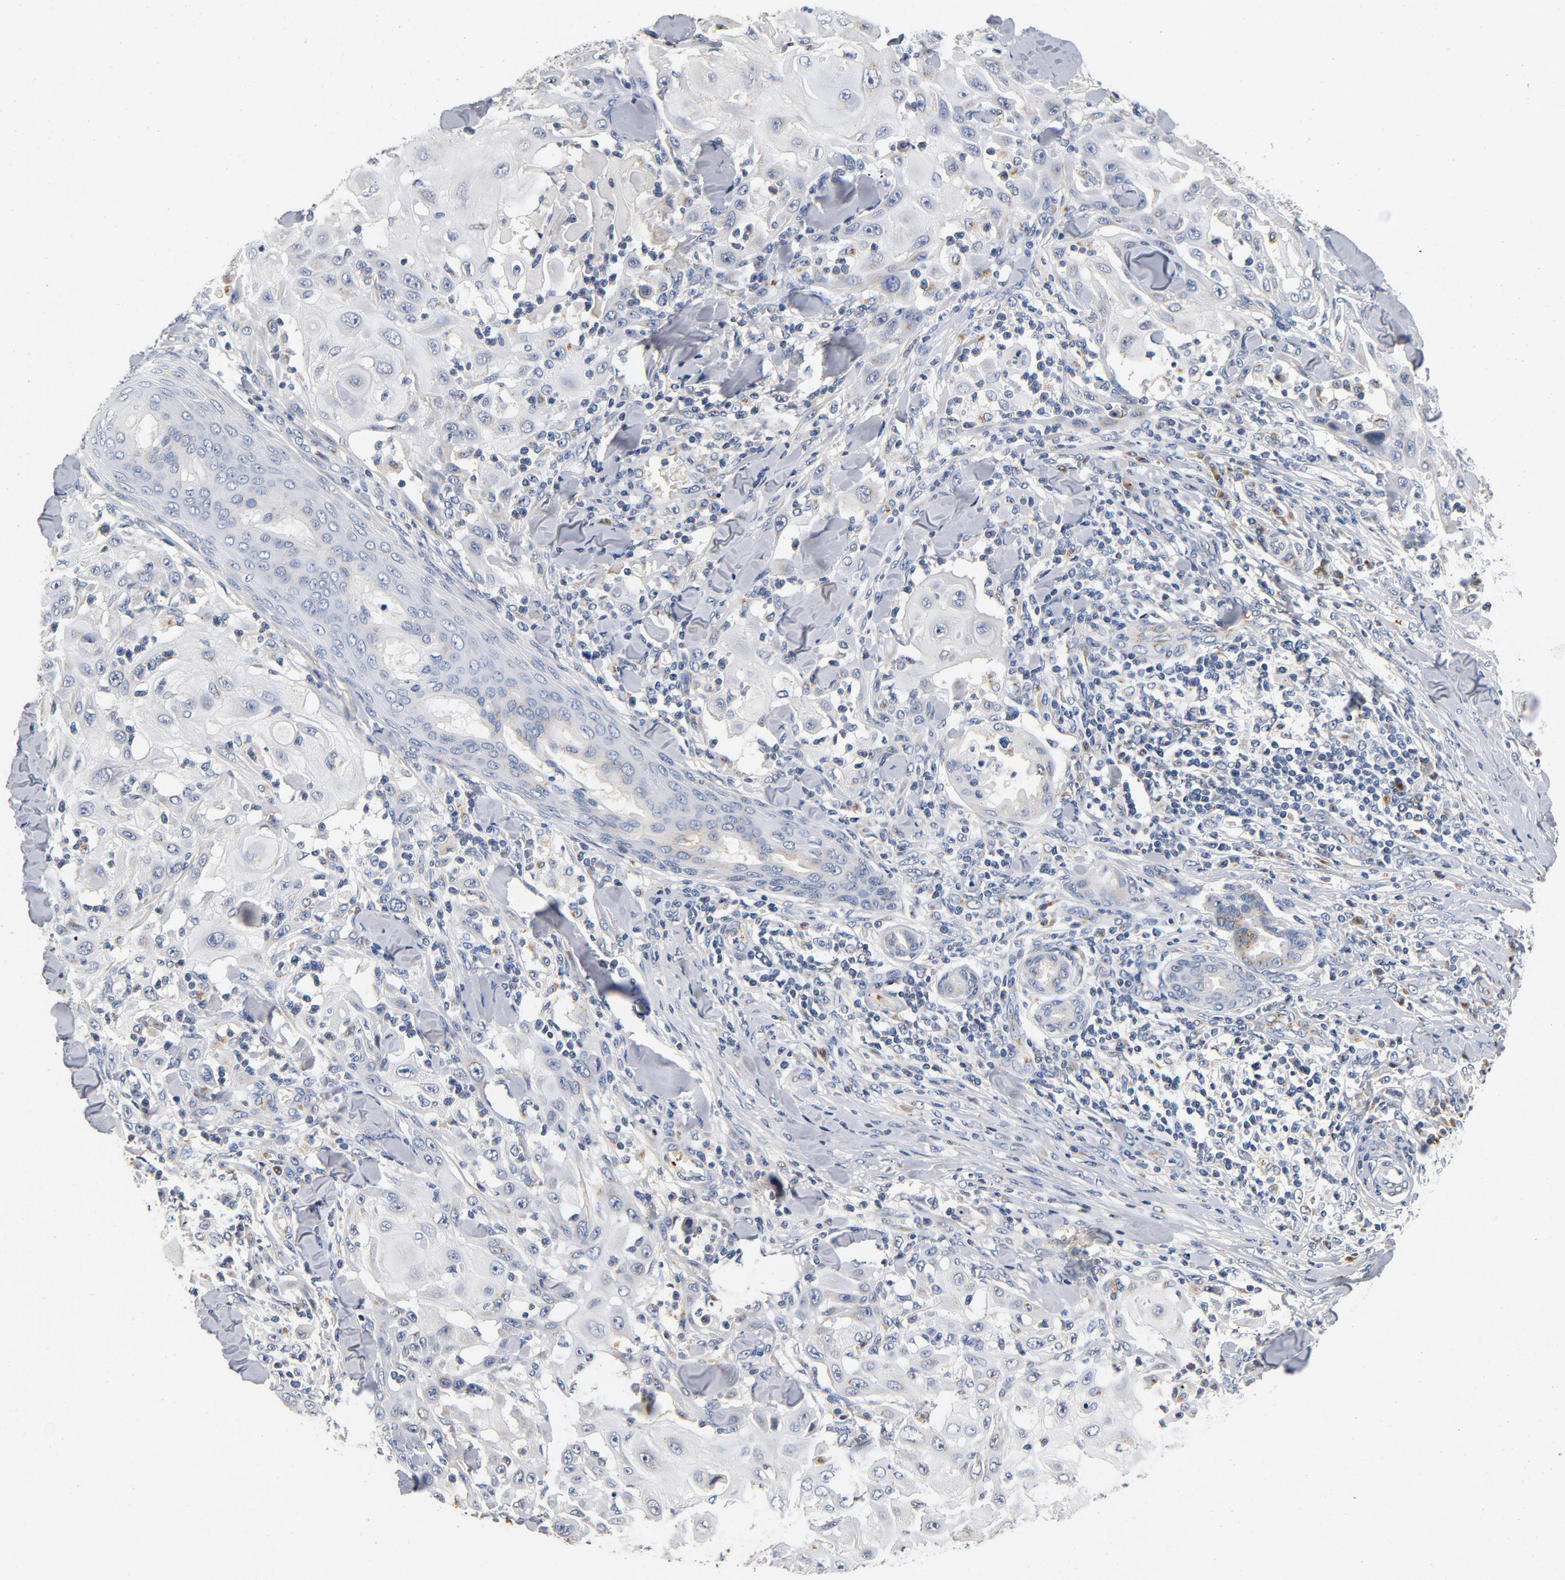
{"staining": {"intensity": "negative", "quantity": "none", "location": "none"}, "tissue": "skin cancer", "cell_type": "Tumor cells", "image_type": "cancer", "snomed": [{"axis": "morphology", "description": "Squamous cell carcinoma, NOS"}, {"axis": "topography", "description": "Skin"}], "caption": "Tumor cells show no significant expression in squamous cell carcinoma (skin).", "gene": "LMAN2", "patient": {"sex": "male", "age": 24}}